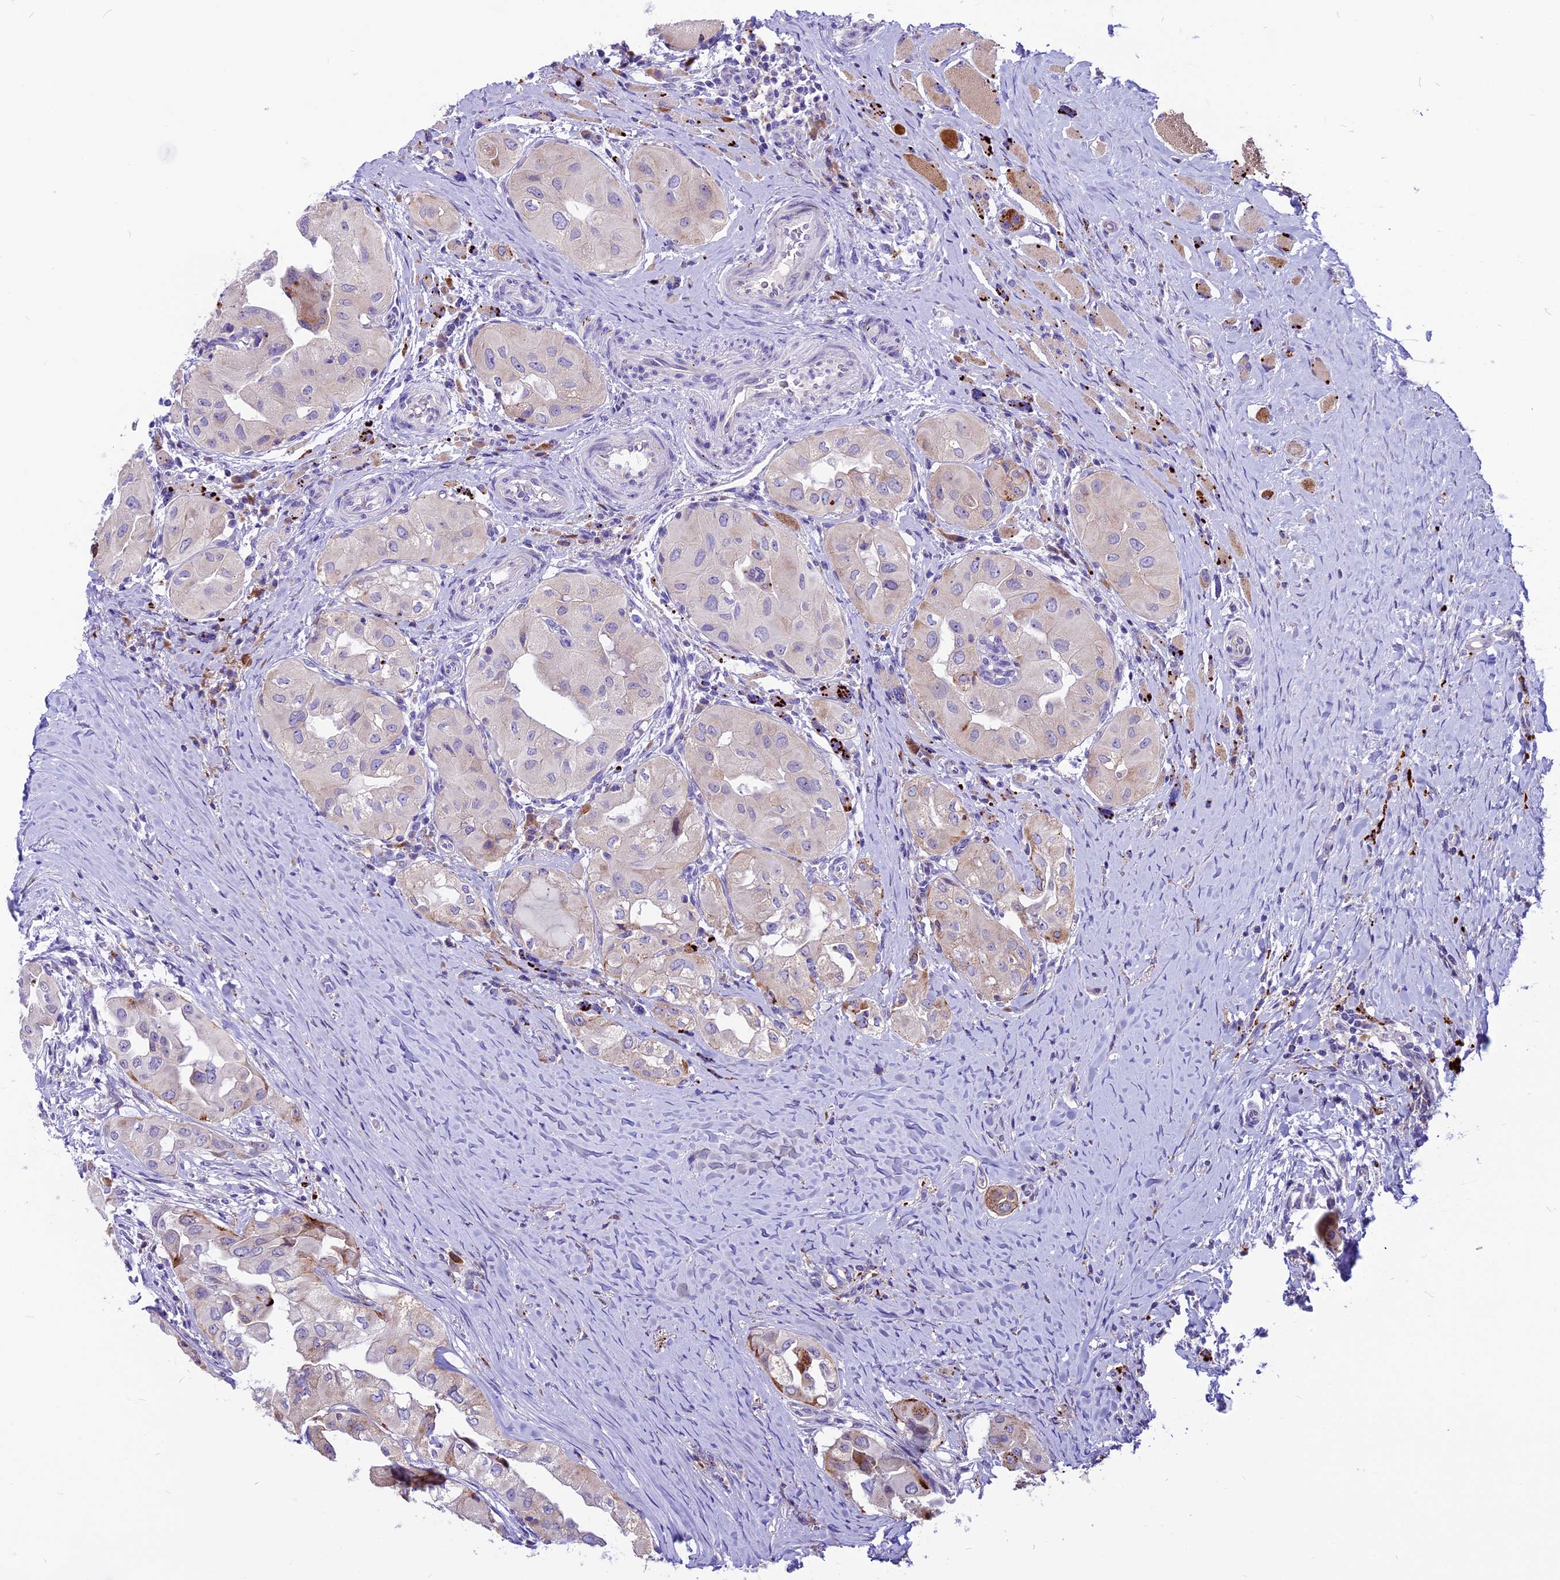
{"staining": {"intensity": "weak", "quantity": "<25%", "location": "cytoplasmic/membranous"}, "tissue": "thyroid cancer", "cell_type": "Tumor cells", "image_type": "cancer", "snomed": [{"axis": "morphology", "description": "Papillary adenocarcinoma, NOS"}, {"axis": "topography", "description": "Thyroid gland"}], "caption": "A histopathology image of human thyroid papillary adenocarcinoma is negative for staining in tumor cells.", "gene": "THRSP", "patient": {"sex": "female", "age": 59}}